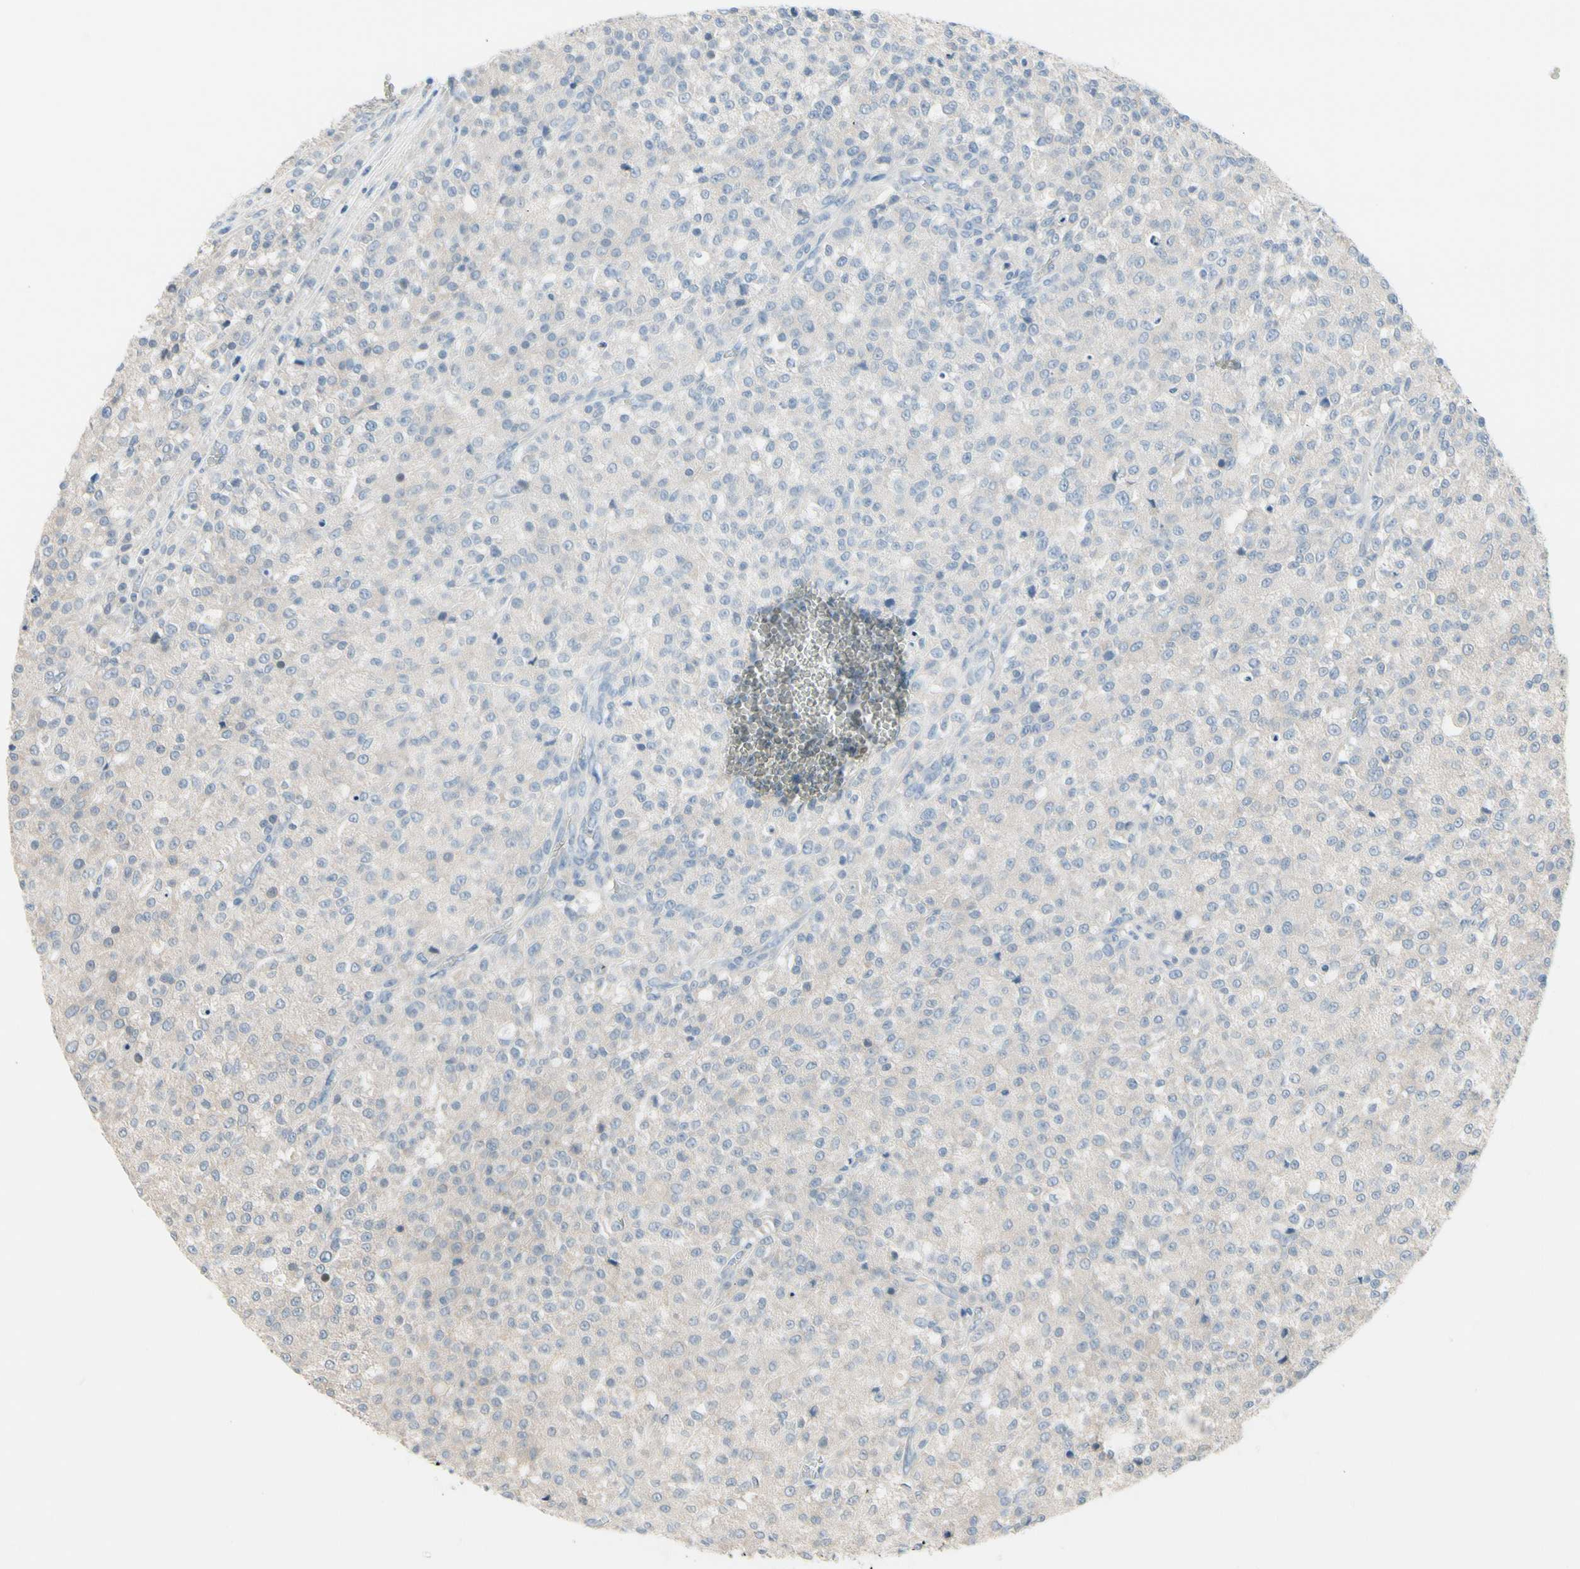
{"staining": {"intensity": "negative", "quantity": "none", "location": "none"}, "tissue": "testis cancer", "cell_type": "Tumor cells", "image_type": "cancer", "snomed": [{"axis": "morphology", "description": "Seminoma, NOS"}, {"axis": "topography", "description": "Testis"}], "caption": "High magnification brightfield microscopy of testis cancer stained with DAB (3,3'-diaminobenzidine) (brown) and counterstained with hematoxylin (blue): tumor cells show no significant staining.", "gene": "SNX29", "patient": {"sex": "male", "age": 59}}